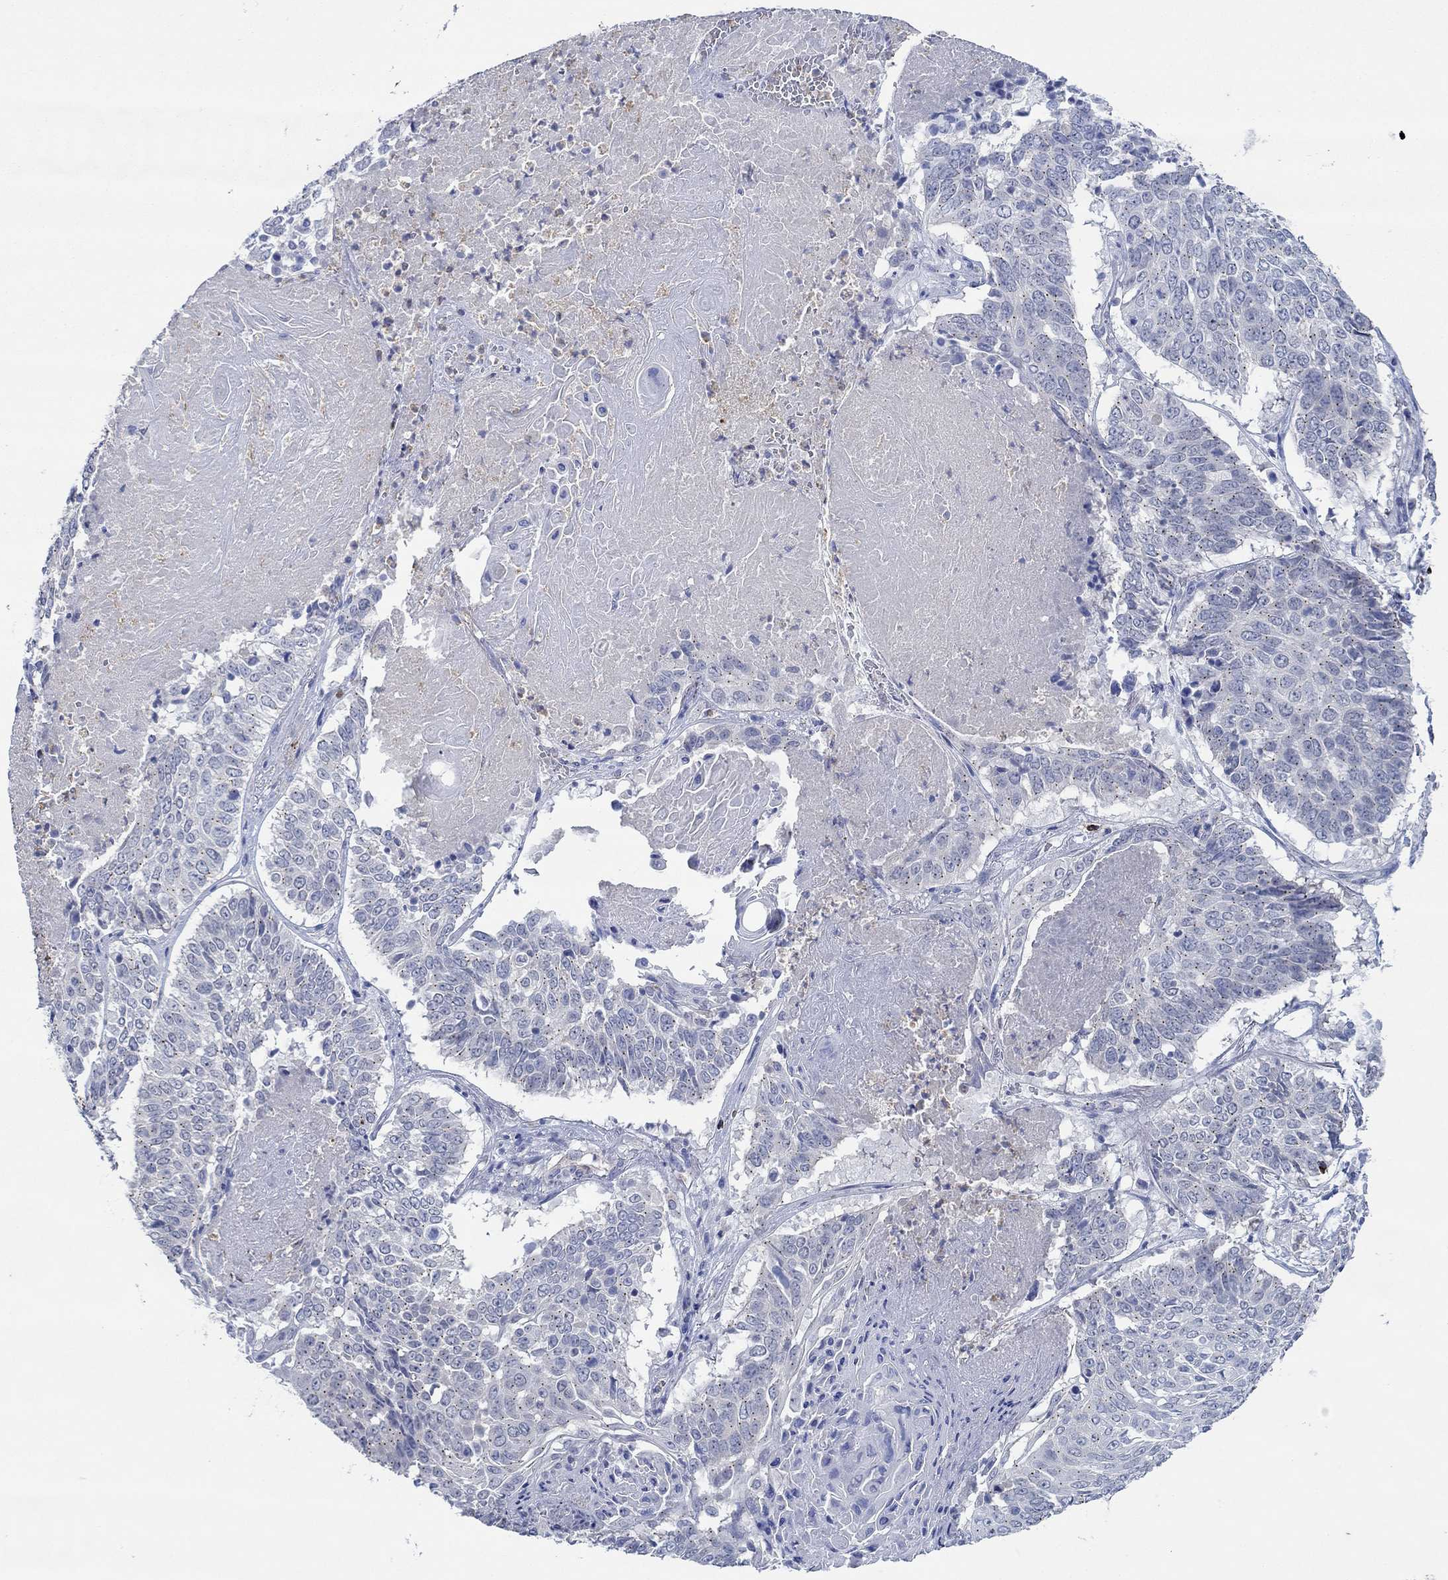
{"staining": {"intensity": "negative", "quantity": "none", "location": "none"}, "tissue": "lung cancer", "cell_type": "Tumor cells", "image_type": "cancer", "snomed": [{"axis": "morphology", "description": "Squamous cell carcinoma, NOS"}, {"axis": "topography", "description": "Lung"}], "caption": "Lung cancer was stained to show a protein in brown. There is no significant positivity in tumor cells.", "gene": "CPM", "patient": {"sex": "male", "age": 64}}